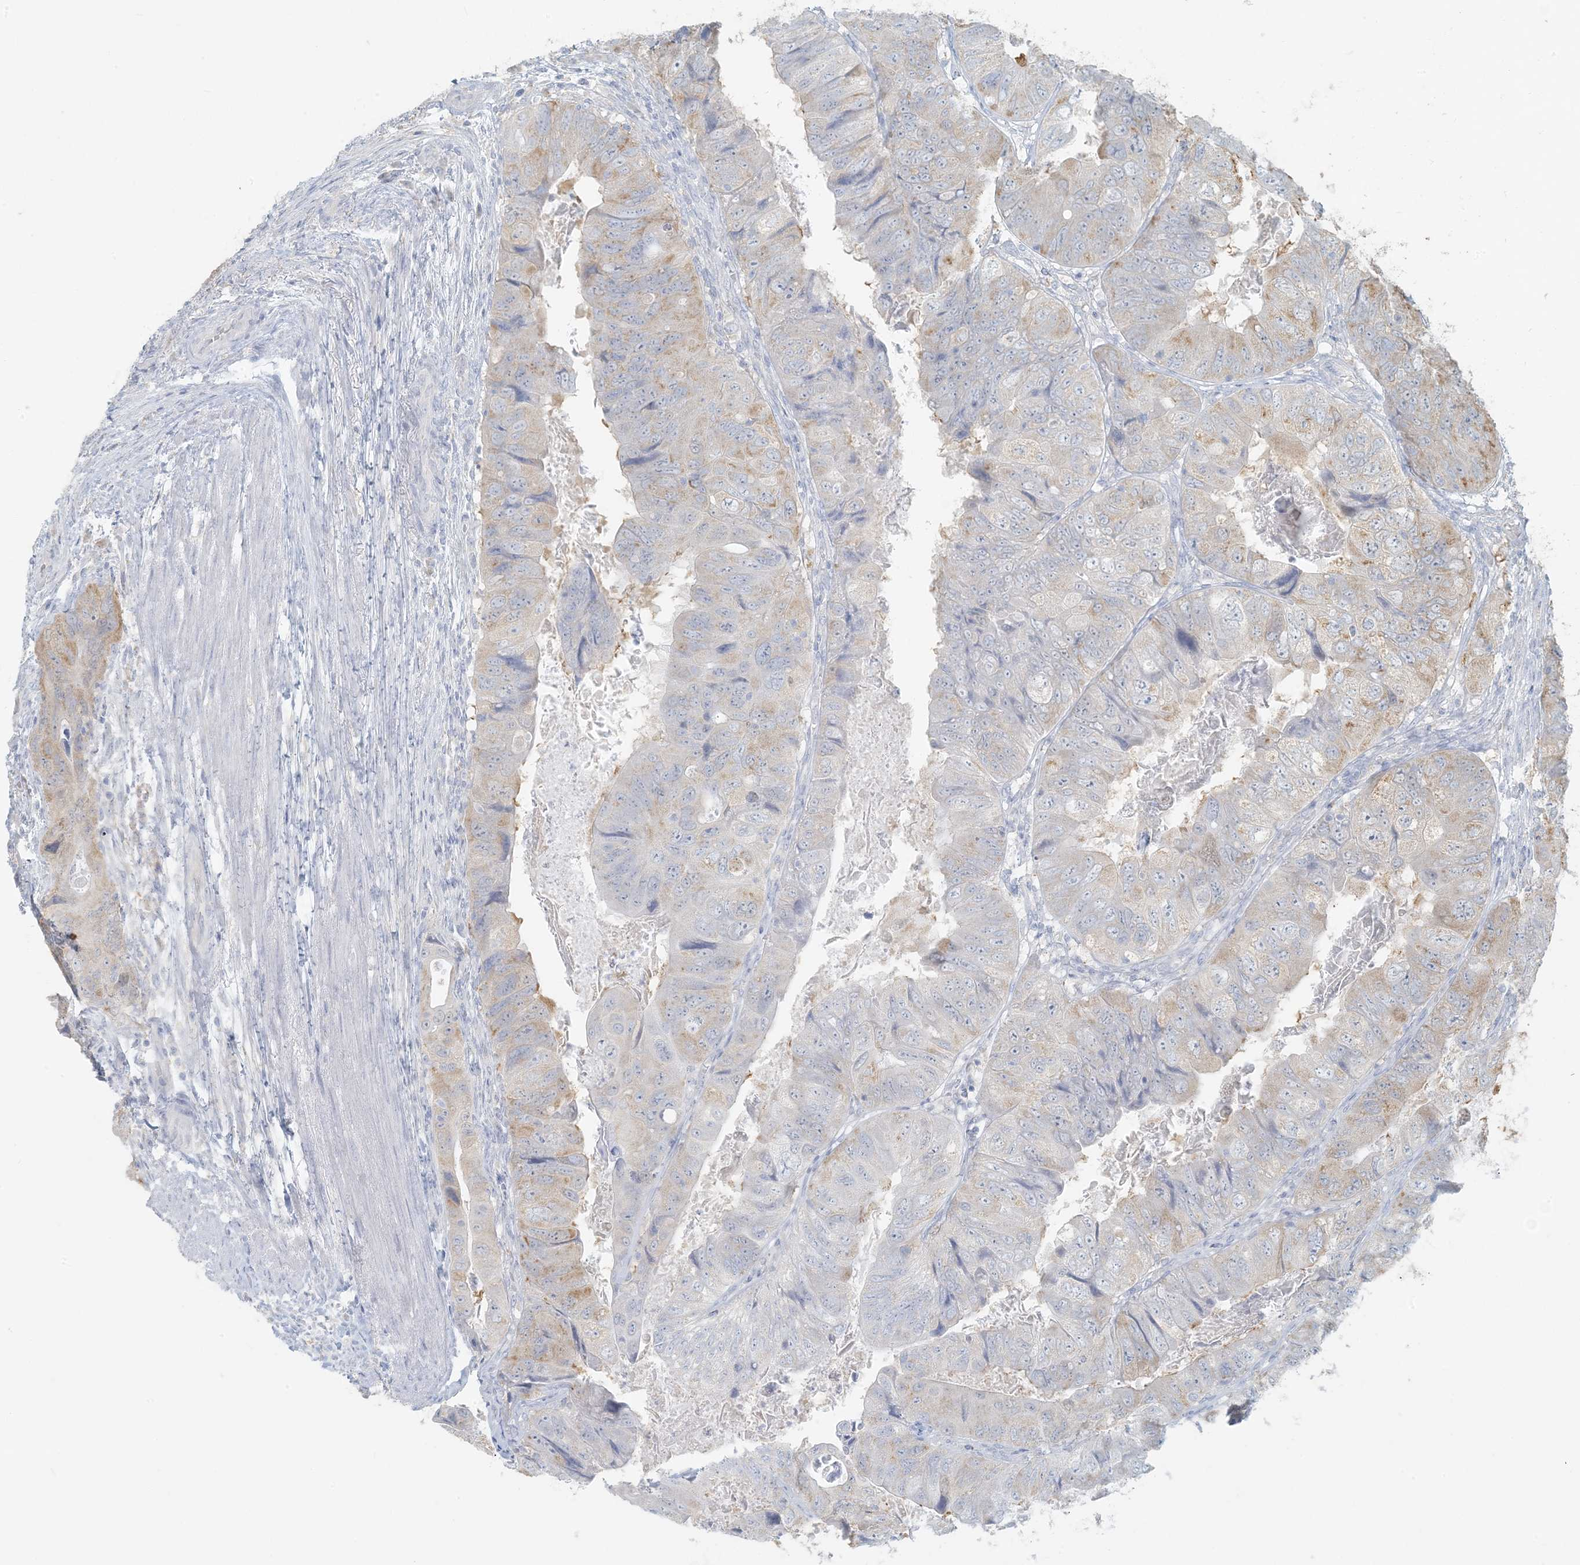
{"staining": {"intensity": "moderate", "quantity": "<25%", "location": "cytoplasmic/membranous"}, "tissue": "colorectal cancer", "cell_type": "Tumor cells", "image_type": "cancer", "snomed": [{"axis": "morphology", "description": "Adenocarcinoma, NOS"}, {"axis": "topography", "description": "Rectum"}], "caption": "This is an image of immunohistochemistry staining of adenocarcinoma (colorectal), which shows moderate expression in the cytoplasmic/membranous of tumor cells.", "gene": "HACL1", "patient": {"sex": "male", "age": 63}}